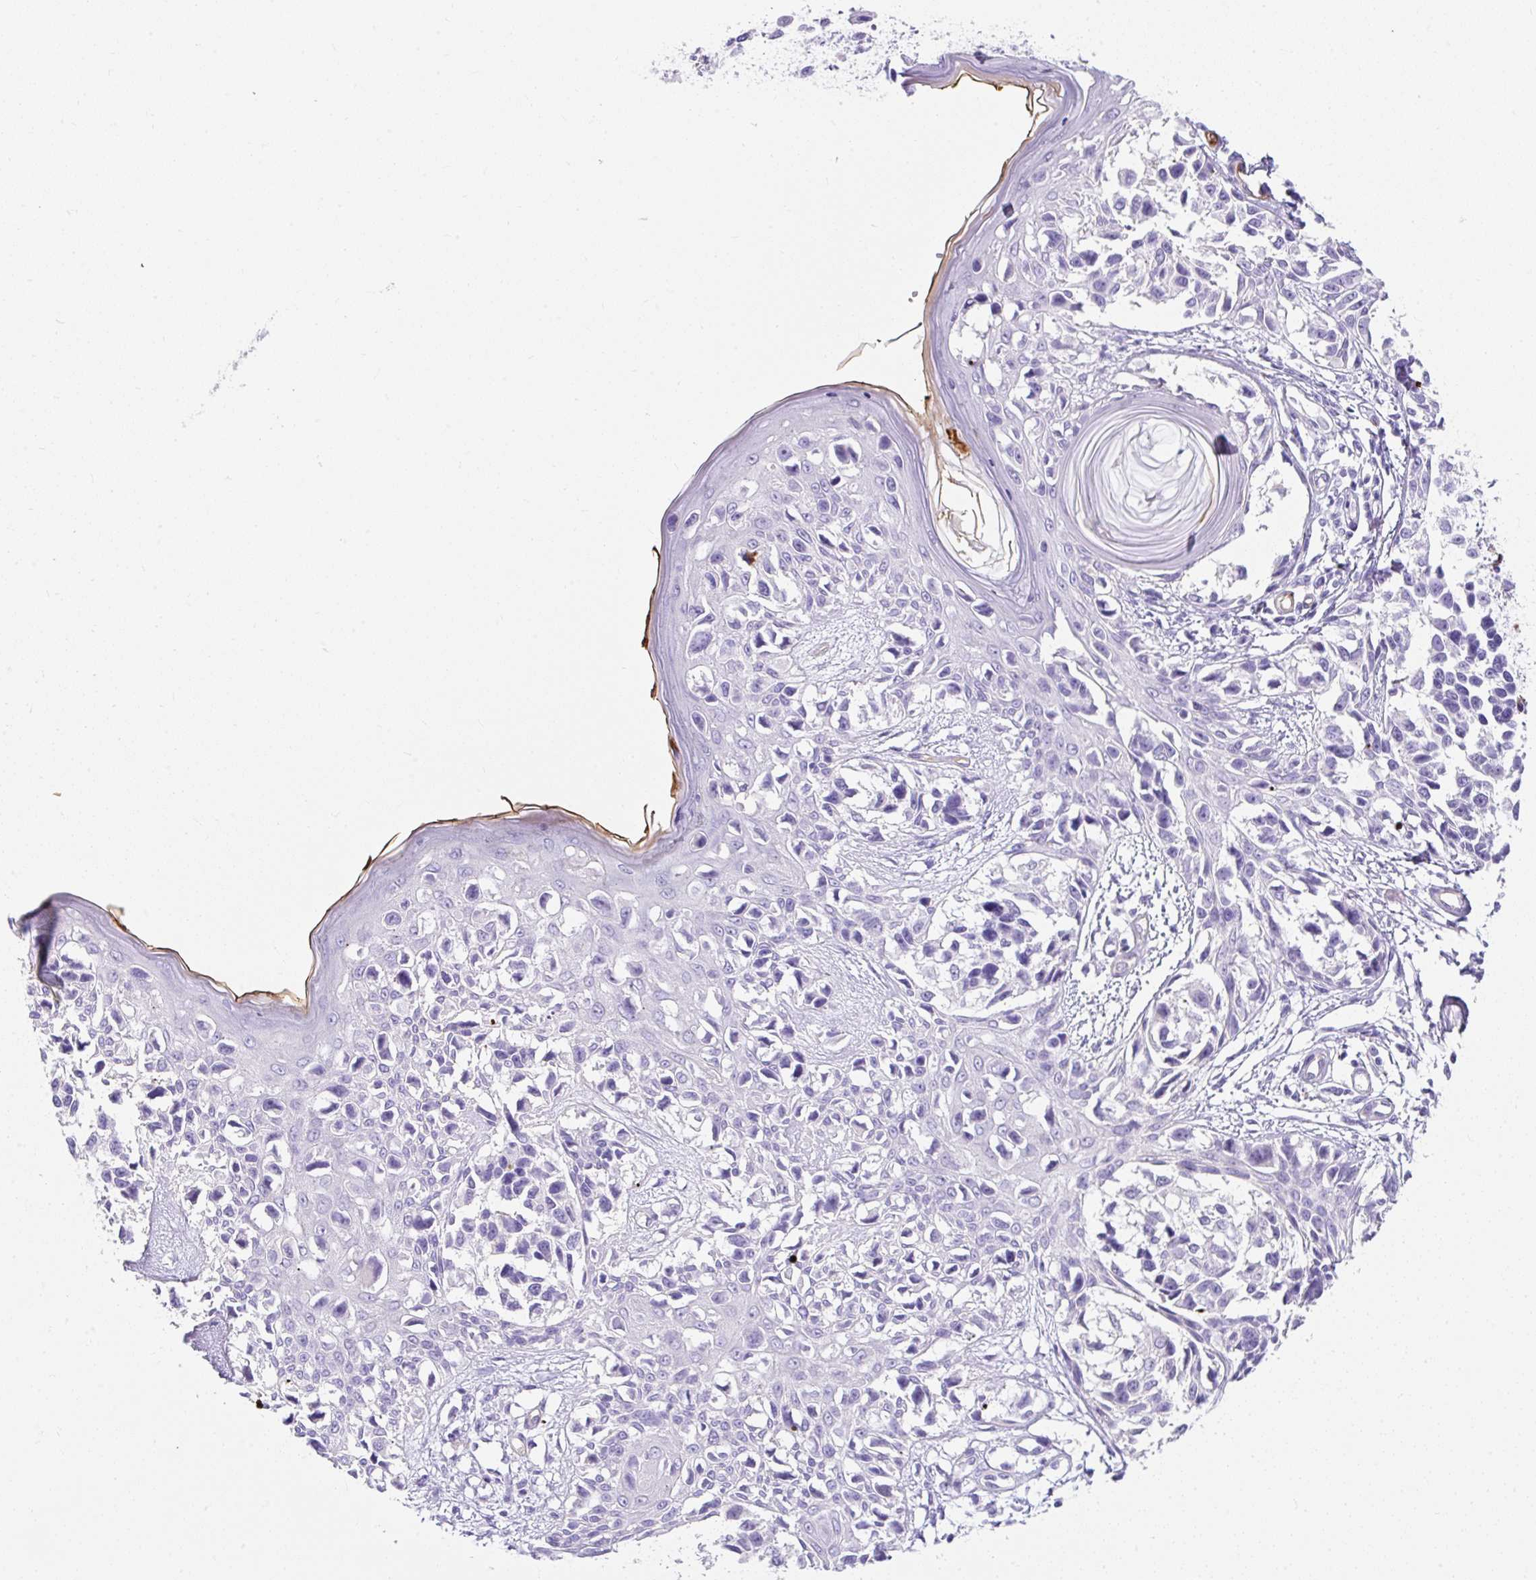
{"staining": {"intensity": "negative", "quantity": "none", "location": "none"}, "tissue": "melanoma", "cell_type": "Tumor cells", "image_type": "cancer", "snomed": [{"axis": "morphology", "description": "Malignant melanoma, NOS"}, {"axis": "topography", "description": "Skin"}], "caption": "Human malignant melanoma stained for a protein using immunohistochemistry (IHC) shows no expression in tumor cells.", "gene": "APOC4-APOC2", "patient": {"sex": "male", "age": 73}}